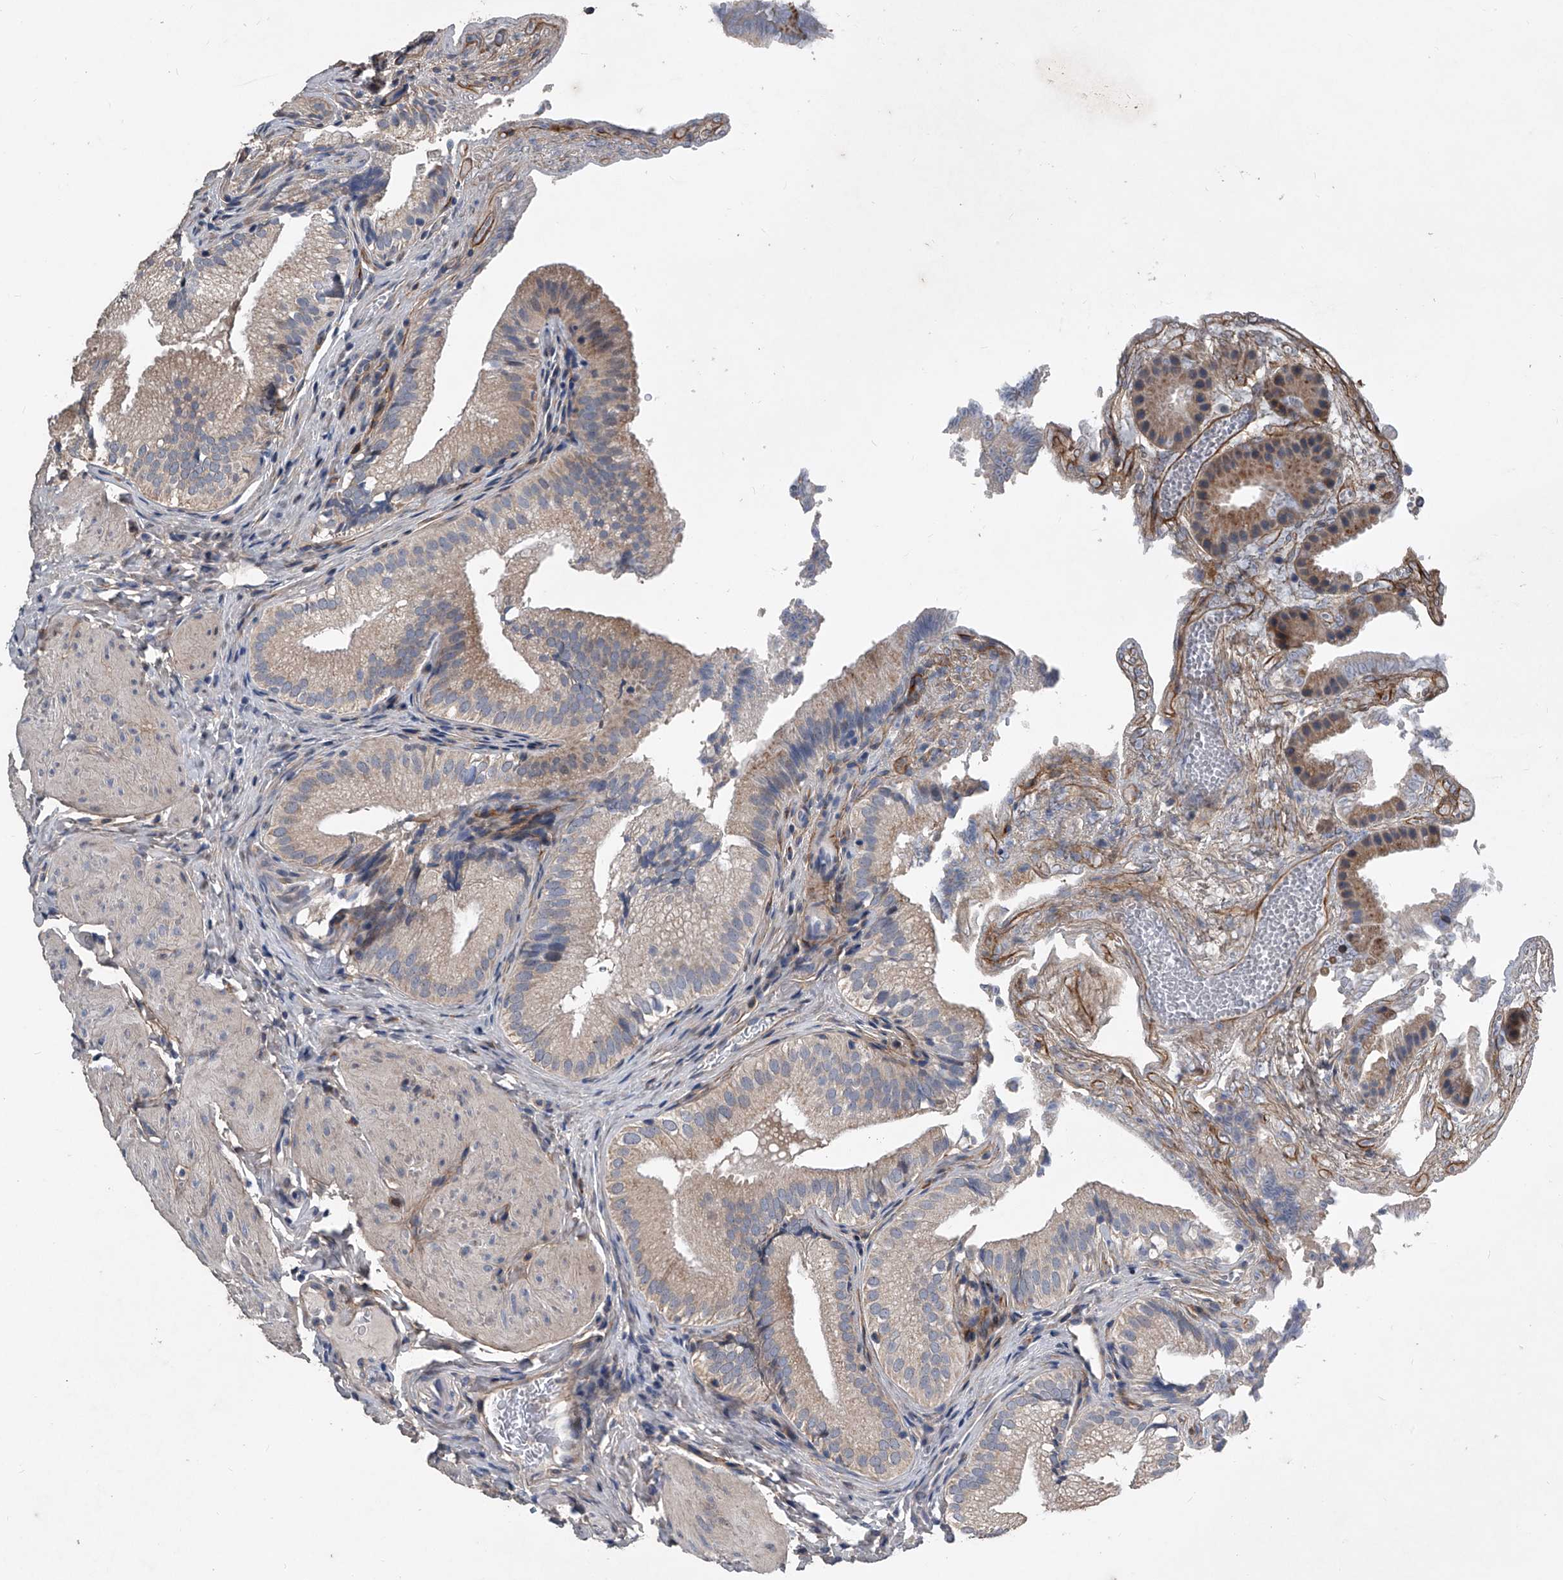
{"staining": {"intensity": "moderate", "quantity": "<25%", "location": "cytoplasmic/membranous"}, "tissue": "gallbladder", "cell_type": "Glandular cells", "image_type": "normal", "snomed": [{"axis": "morphology", "description": "Normal tissue, NOS"}, {"axis": "topography", "description": "Gallbladder"}], "caption": "Brown immunohistochemical staining in unremarkable gallbladder exhibits moderate cytoplasmic/membranous positivity in approximately <25% of glandular cells. The protein of interest is stained brown, and the nuclei are stained in blue (DAB (3,3'-diaminobenzidine) IHC with brightfield microscopy, high magnification).", "gene": "PHACTR1", "patient": {"sex": "female", "age": 30}}